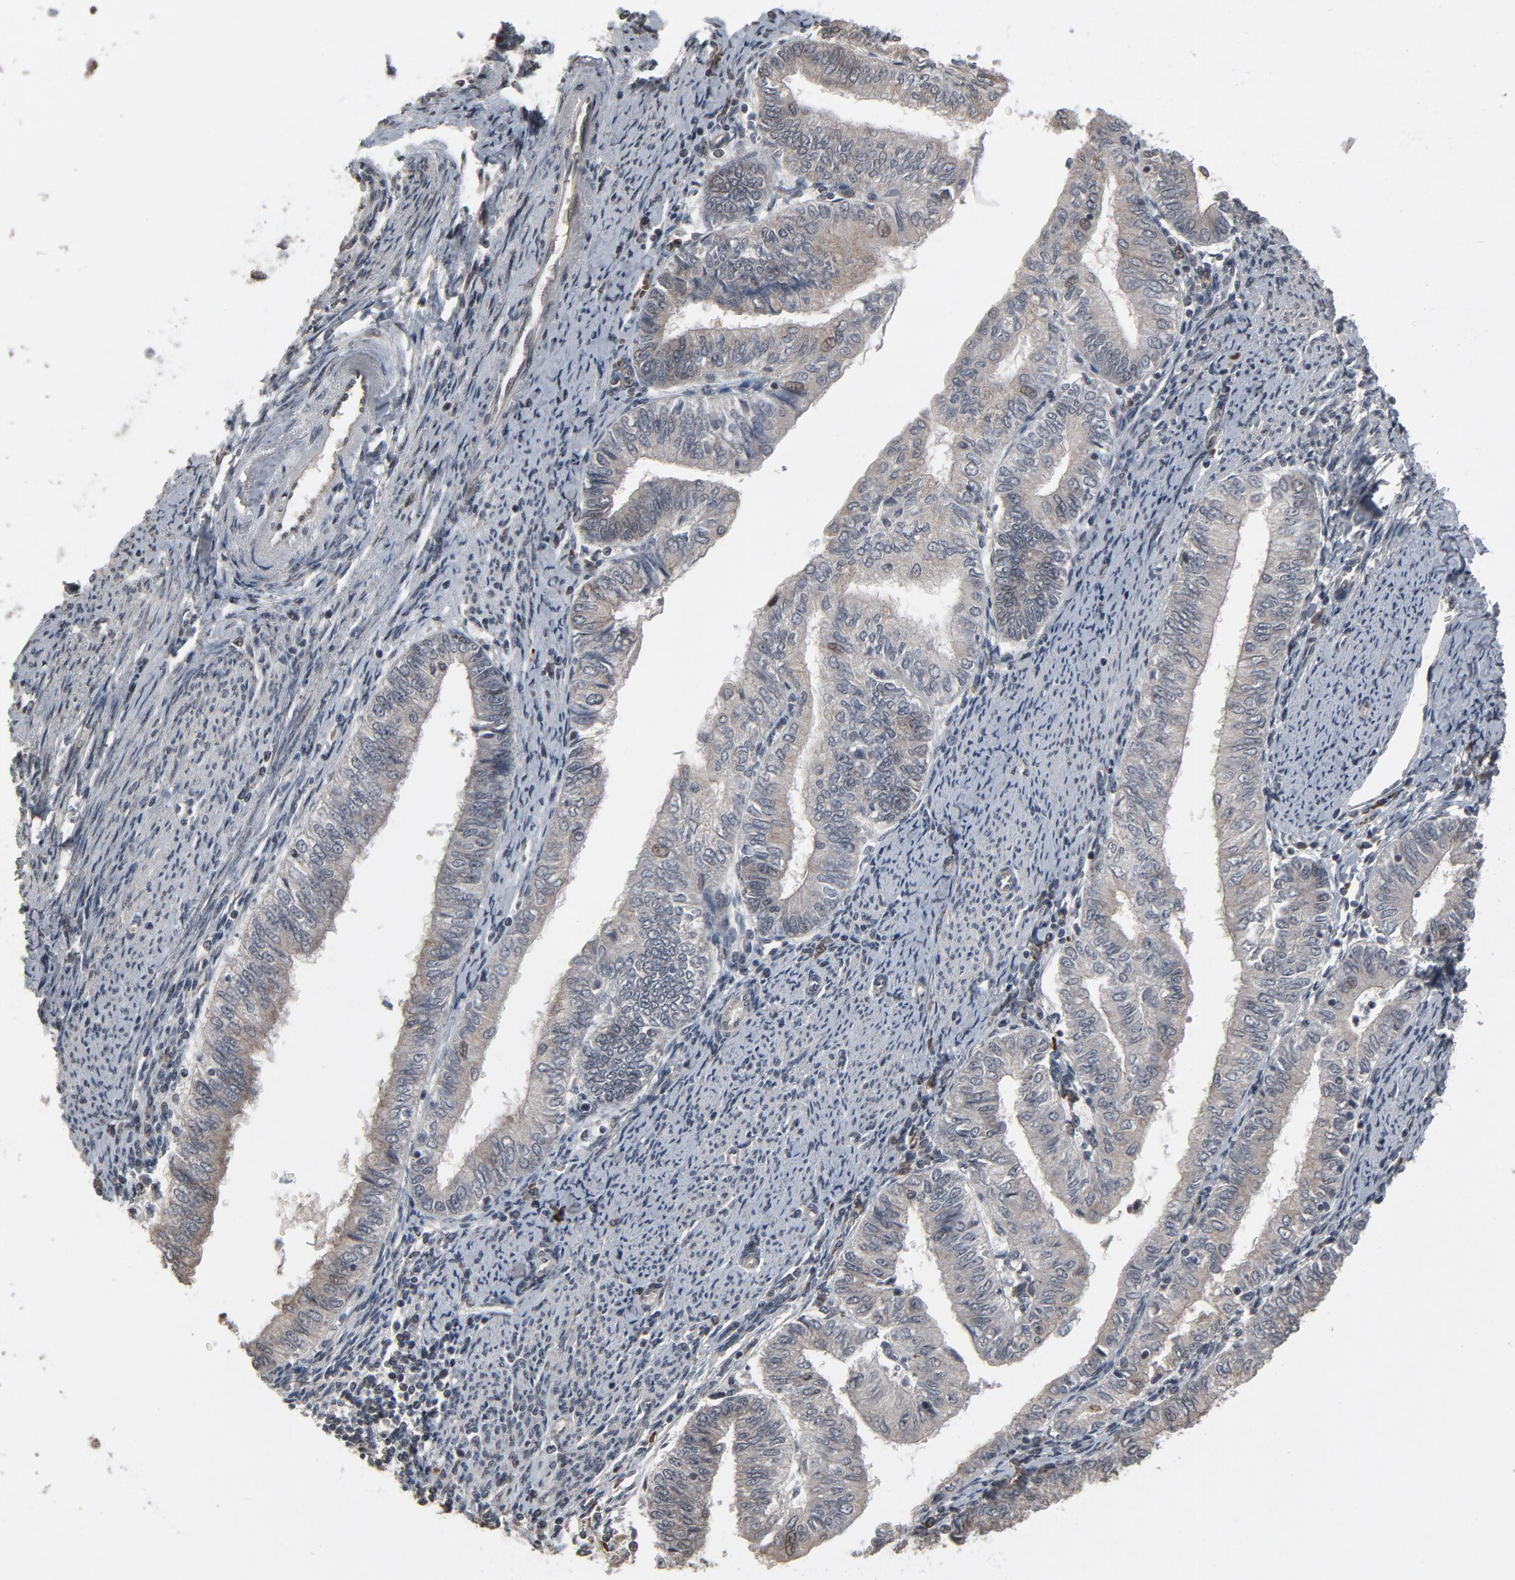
{"staining": {"intensity": "weak", "quantity": "25%-75%", "location": "cytoplasmic/membranous,nuclear"}, "tissue": "endometrial cancer", "cell_type": "Tumor cells", "image_type": "cancer", "snomed": [{"axis": "morphology", "description": "Adenocarcinoma, NOS"}, {"axis": "topography", "description": "Endometrium"}], "caption": "Protein positivity by IHC demonstrates weak cytoplasmic/membranous and nuclear staining in about 25%-75% of tumor cells in endometrial cancer. The protein is stained brown, and the nuclei are stained in blue (DAB (3,3'-diaminobenzidine) IHC with brightfield microscopy, high magnification).", "gene": "POM121", "patient": {"sex": "female", "age": 66}}